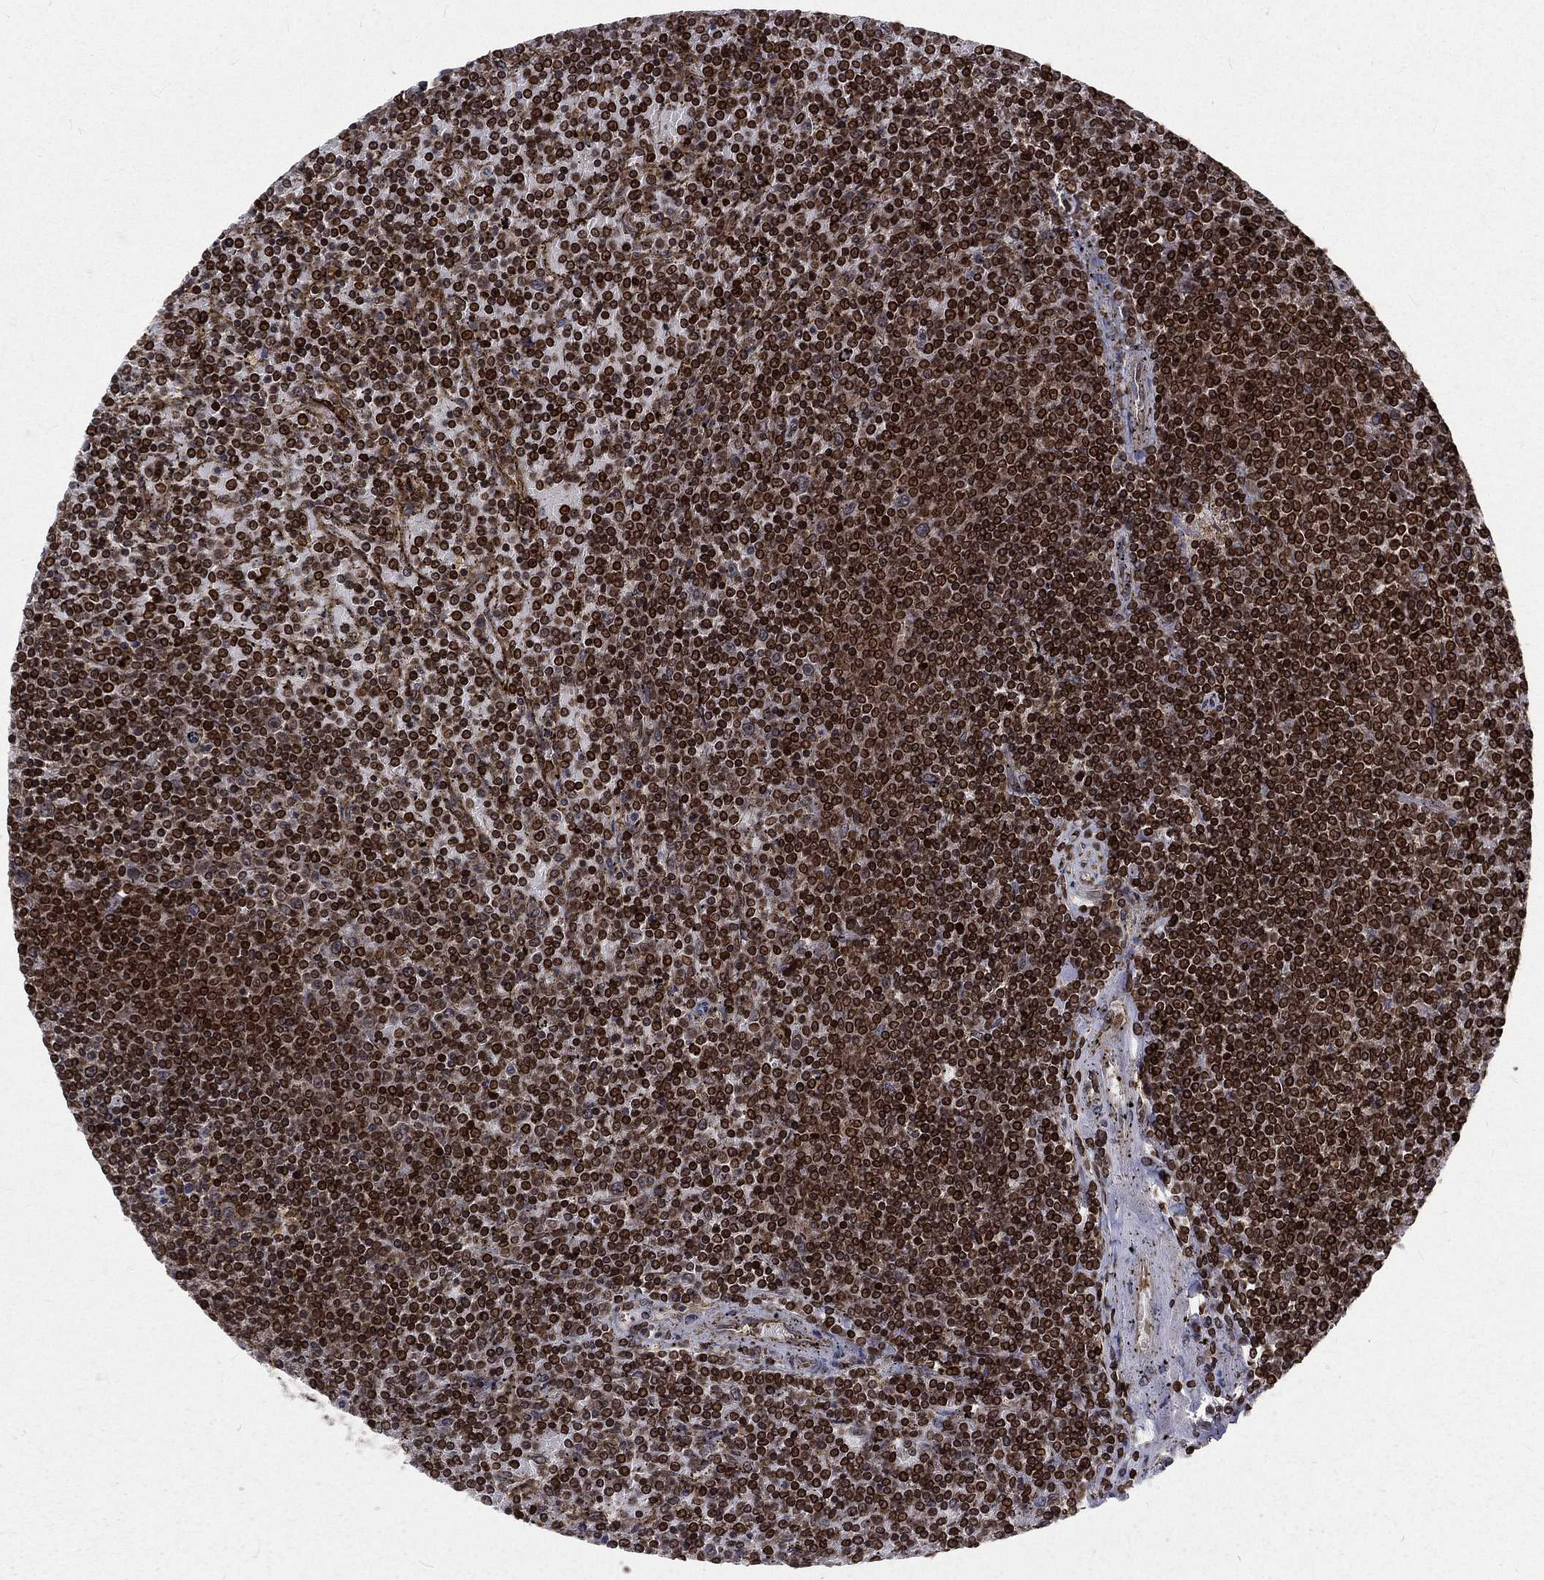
{"staining": {"intensity": "strong", "quantity": ">75%", "location": "cytoplasmic/membranous,nuclear"}, "tissue": "lymphoma", "cell_type": "Tumor cells", "image_type": "cancer", "snomed": [{"axis": "morphology", "description": "Malignant lymphoma, non-Hodgkin's type, Low grade"}, {"axis": "topography", "description": "Spleen"}], "caption": "Immunohistochemistry histopathology image of lymphoma stained for a protein (brown), which demonstrates high levels of strong cytoplasmic/membranous and nuclear positivity in approximately >75% of tumor cells.", "gene": "LBR", "patient": {"sex": "female", "age": 77}}